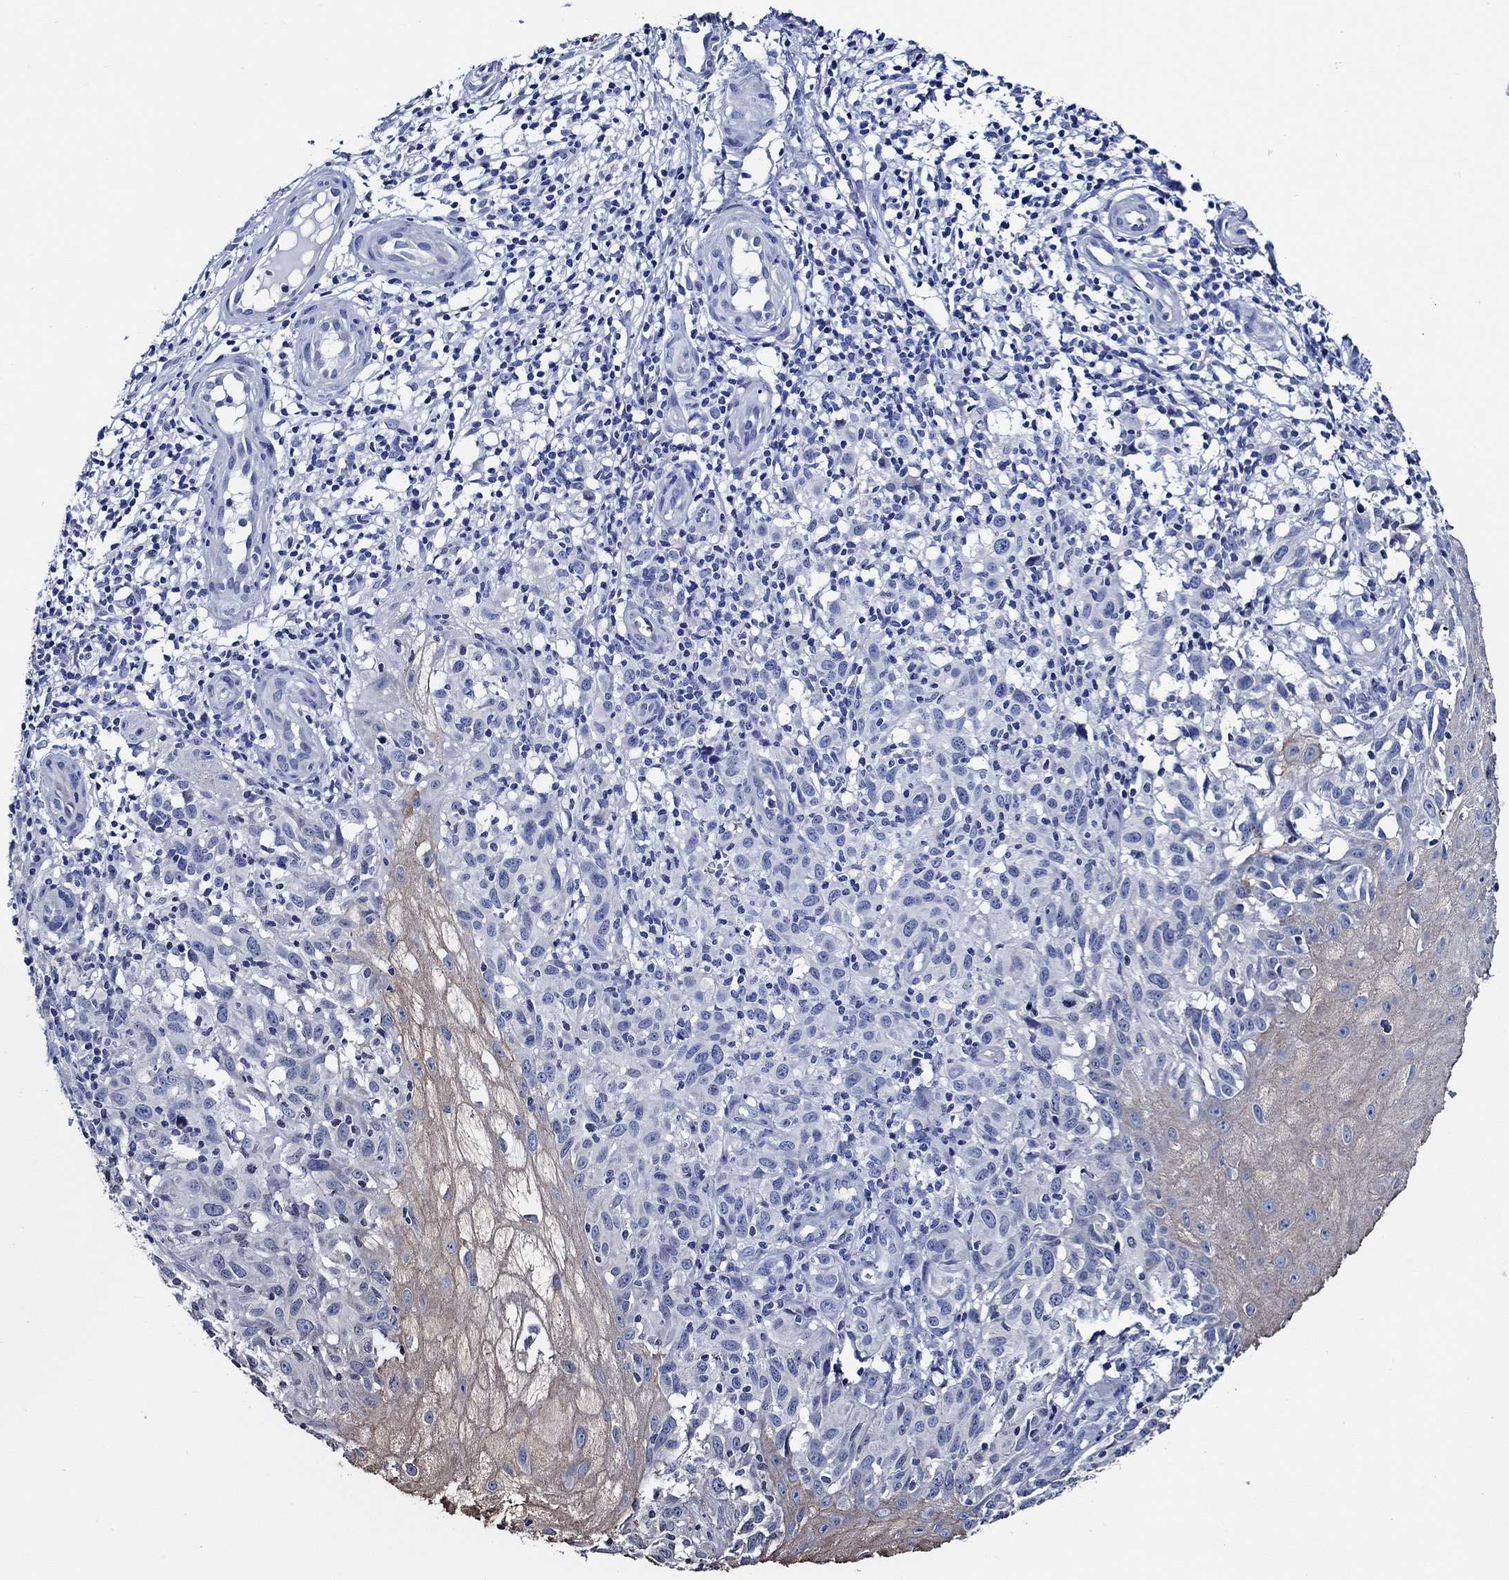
{"staining": {"intensity": "negative", "quantity": "none", "location": "none"}, "tissue": "melanoma", "cell_type": "Tumor cells", "image_type": "cancer", "snomed": [{"axis": "morphology", "description": "Malignant melanoma, NOS"}, {"axis": "topography", "description": "Skin"}], "caption": "Tumor cells are negative for brown protein staining in melanoma.", "gene": "WDR62", "patient": {"sex": "female", "age": 53}}